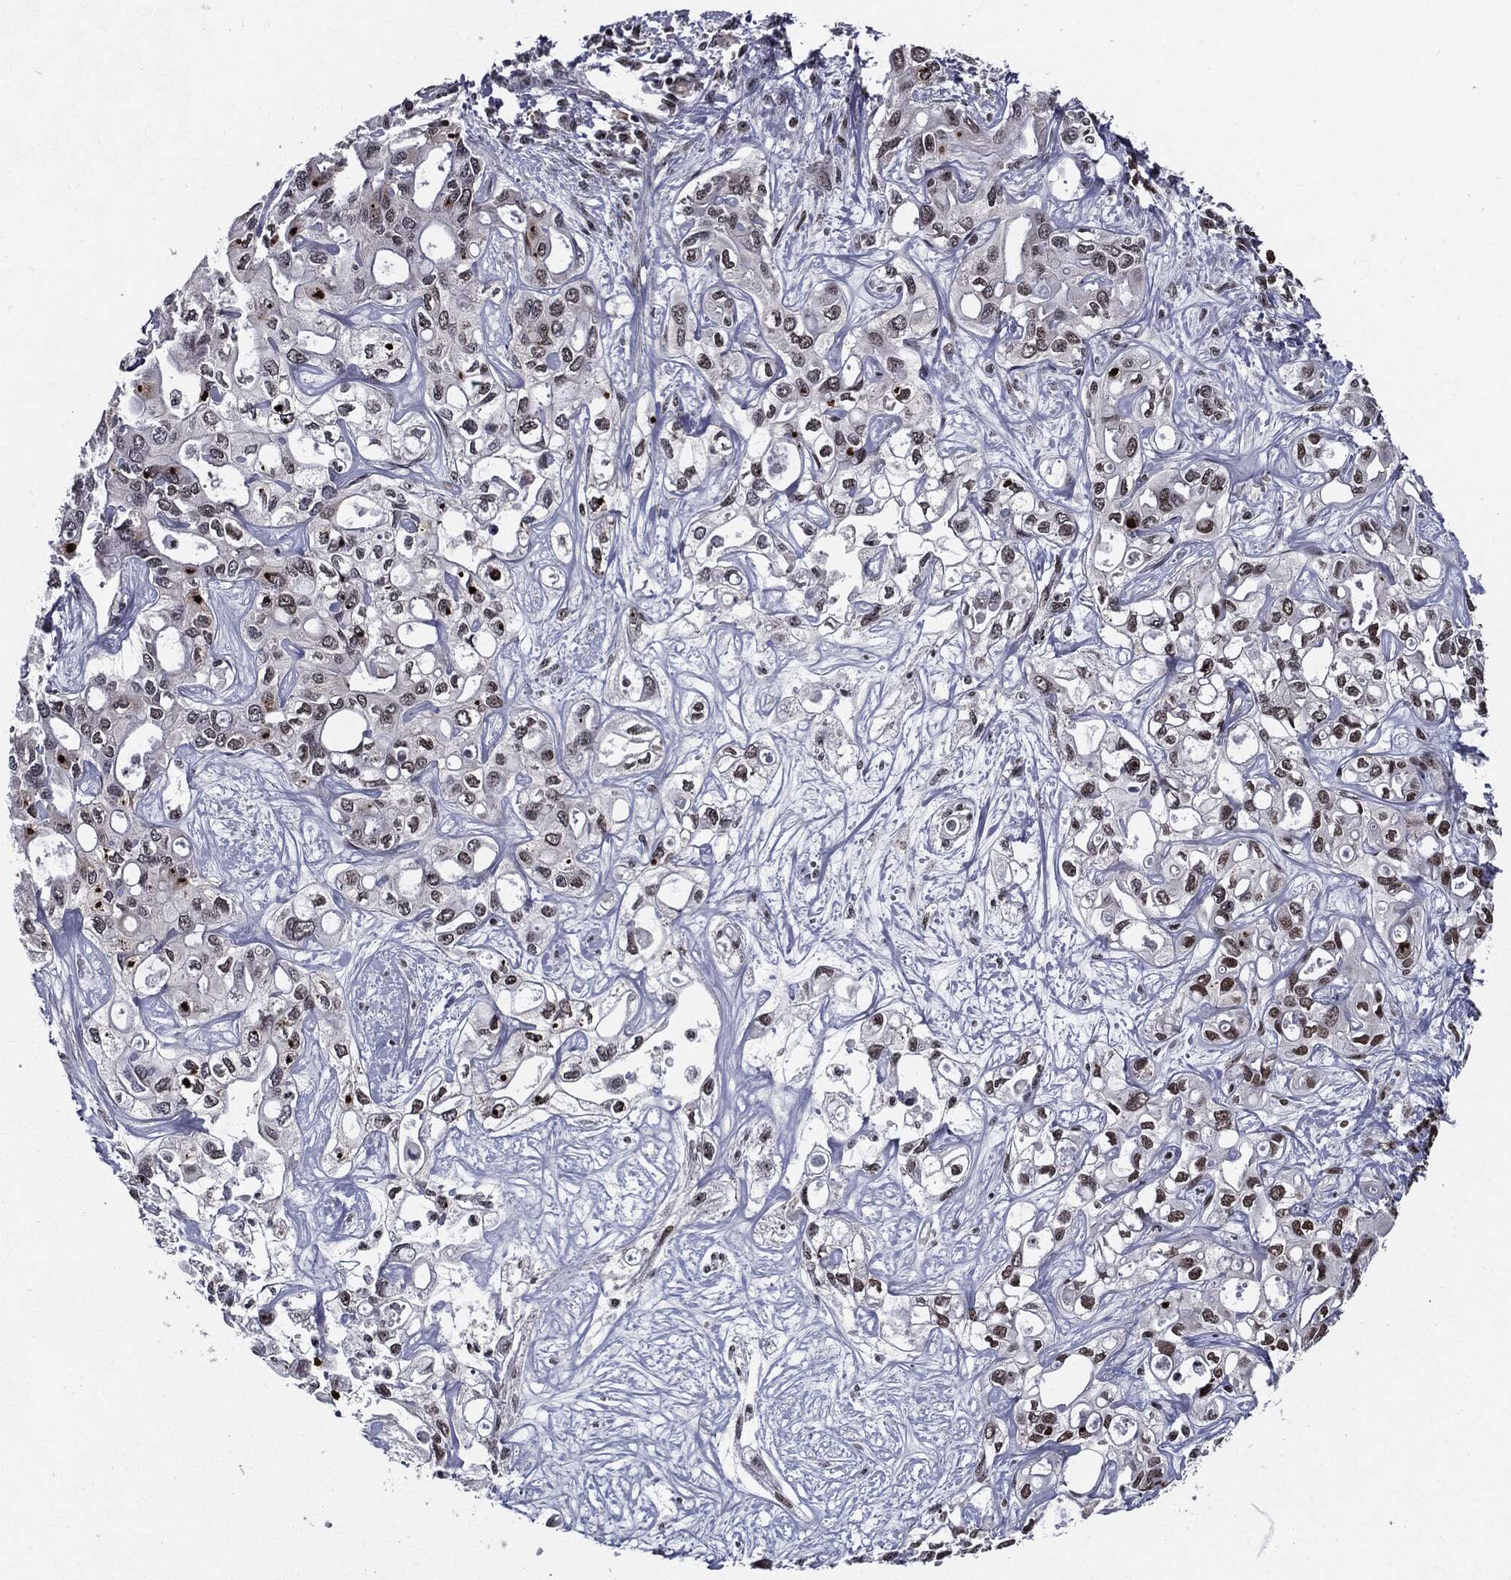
{"staining": {"intensity": "moderate", "quantity": "<25%", "location": "nuclear"}, "tissue": "liver cancer", "cell_type": "Tumor cells", "image_type": "cancer", "snomed": [{"axis": "morphology", "description": "Cholangiocarcinoma"}, {"axis": "topography", "description": "Liver"}], "caption": "DAB immunohistochemical staining of human liver cholangiocarcinoma demonstrates moderate nuclear protein expression in approximately <25% of tumor cells. (brown staining indicates protein expression, while blue staining denotes nuclei).", "gene": "ZFP91", "patient": {"sex": "female", "age": 64}}